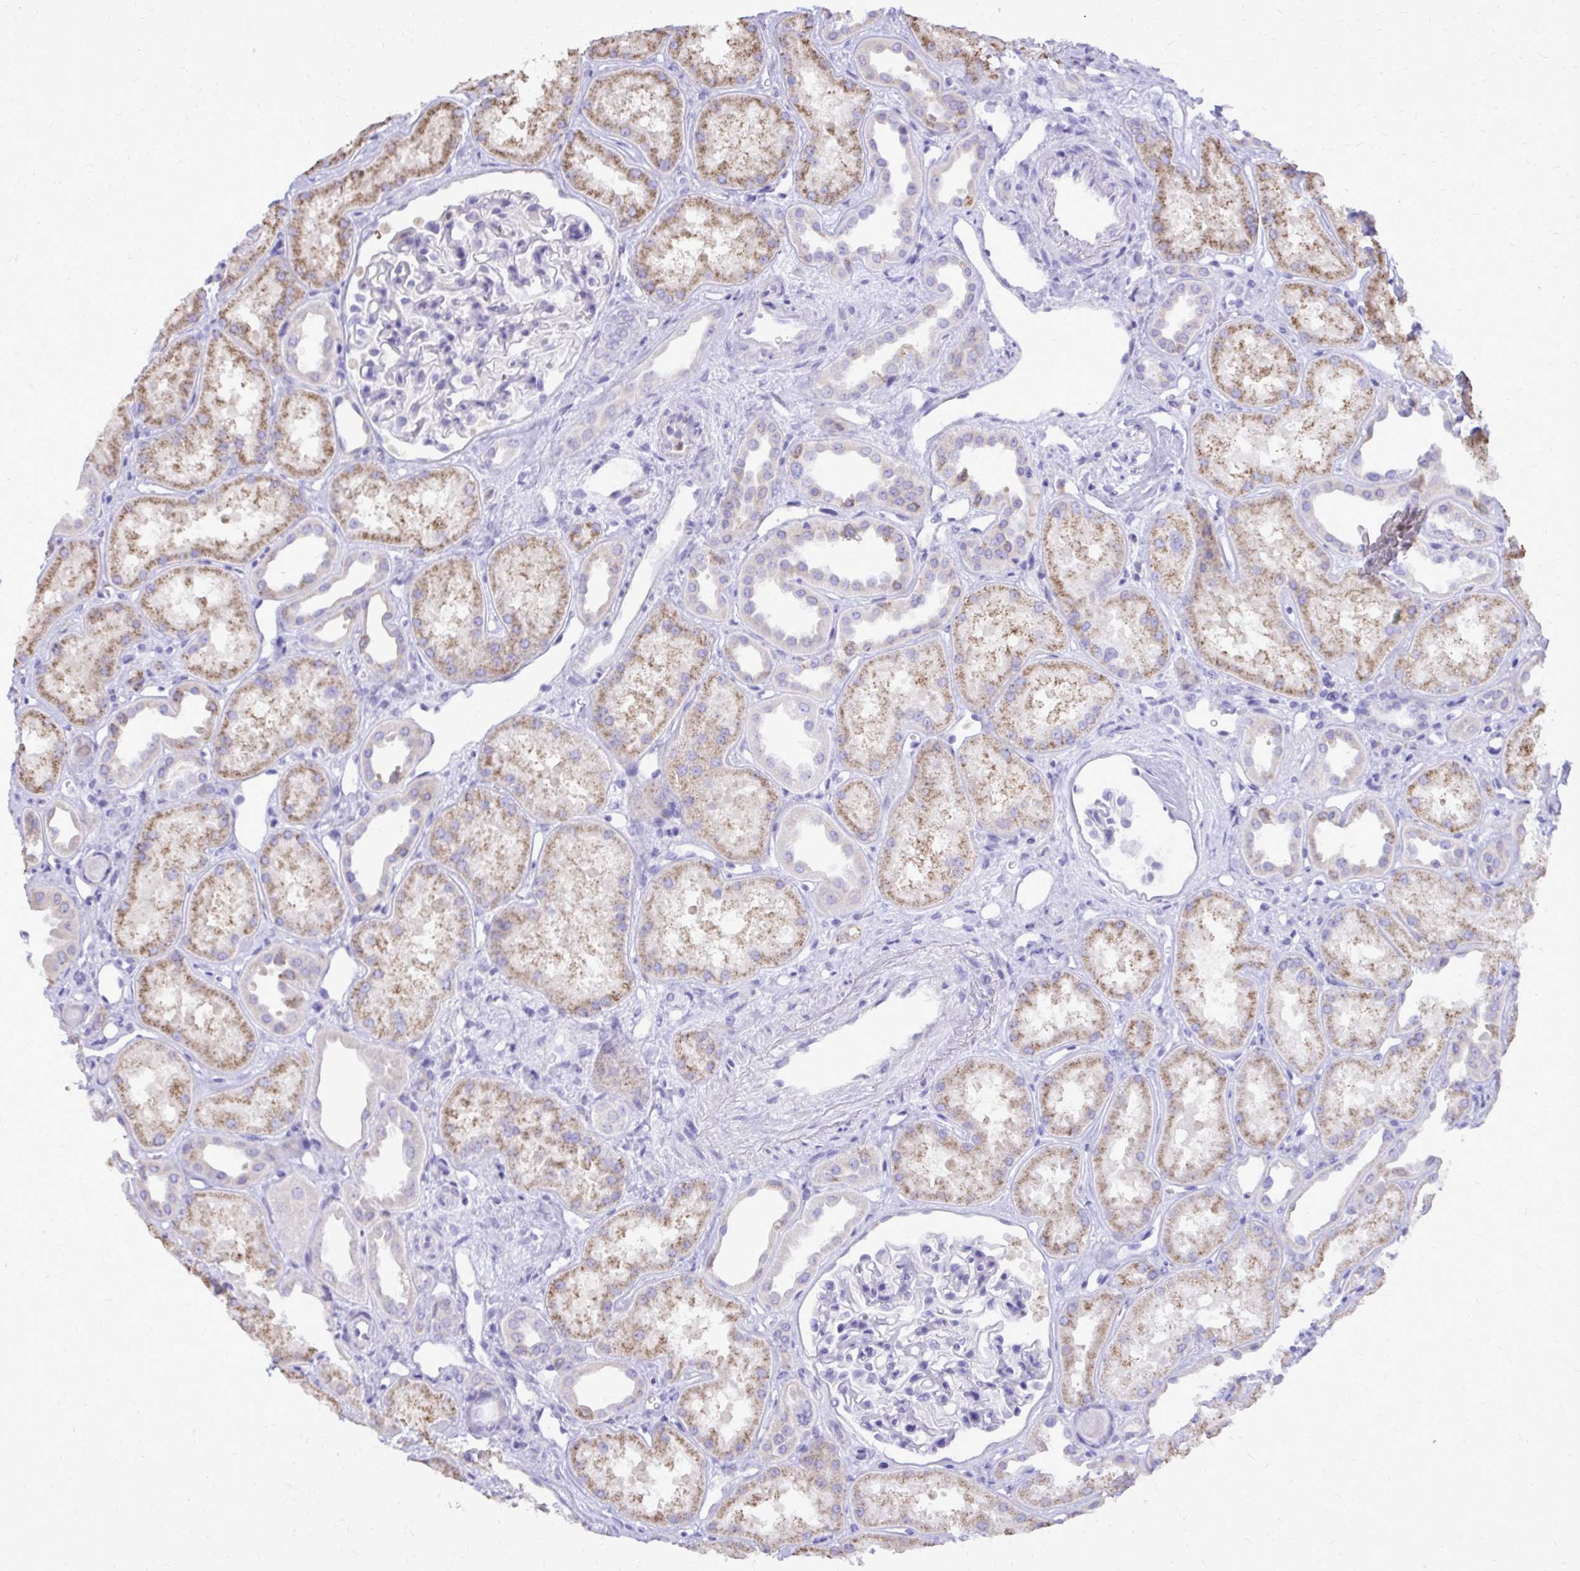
{"staining": {"intensity": "negative", "quantity": "none", "location": "none"}, "tissue": "kidney", "cell_type": "Cells in glomeruli", "image_type": "normal", "snomed": [{"axis": "morphology", "description": "Normal tissue, NOS"}, {"axis": "topography", "description": "Kidney"}], "caption": "The histopathology image exhibits no staining of cells in glomeruli in unremarkable kidney.", "gene": "CAT", "patient": {"sex": "male", "age": 61}}